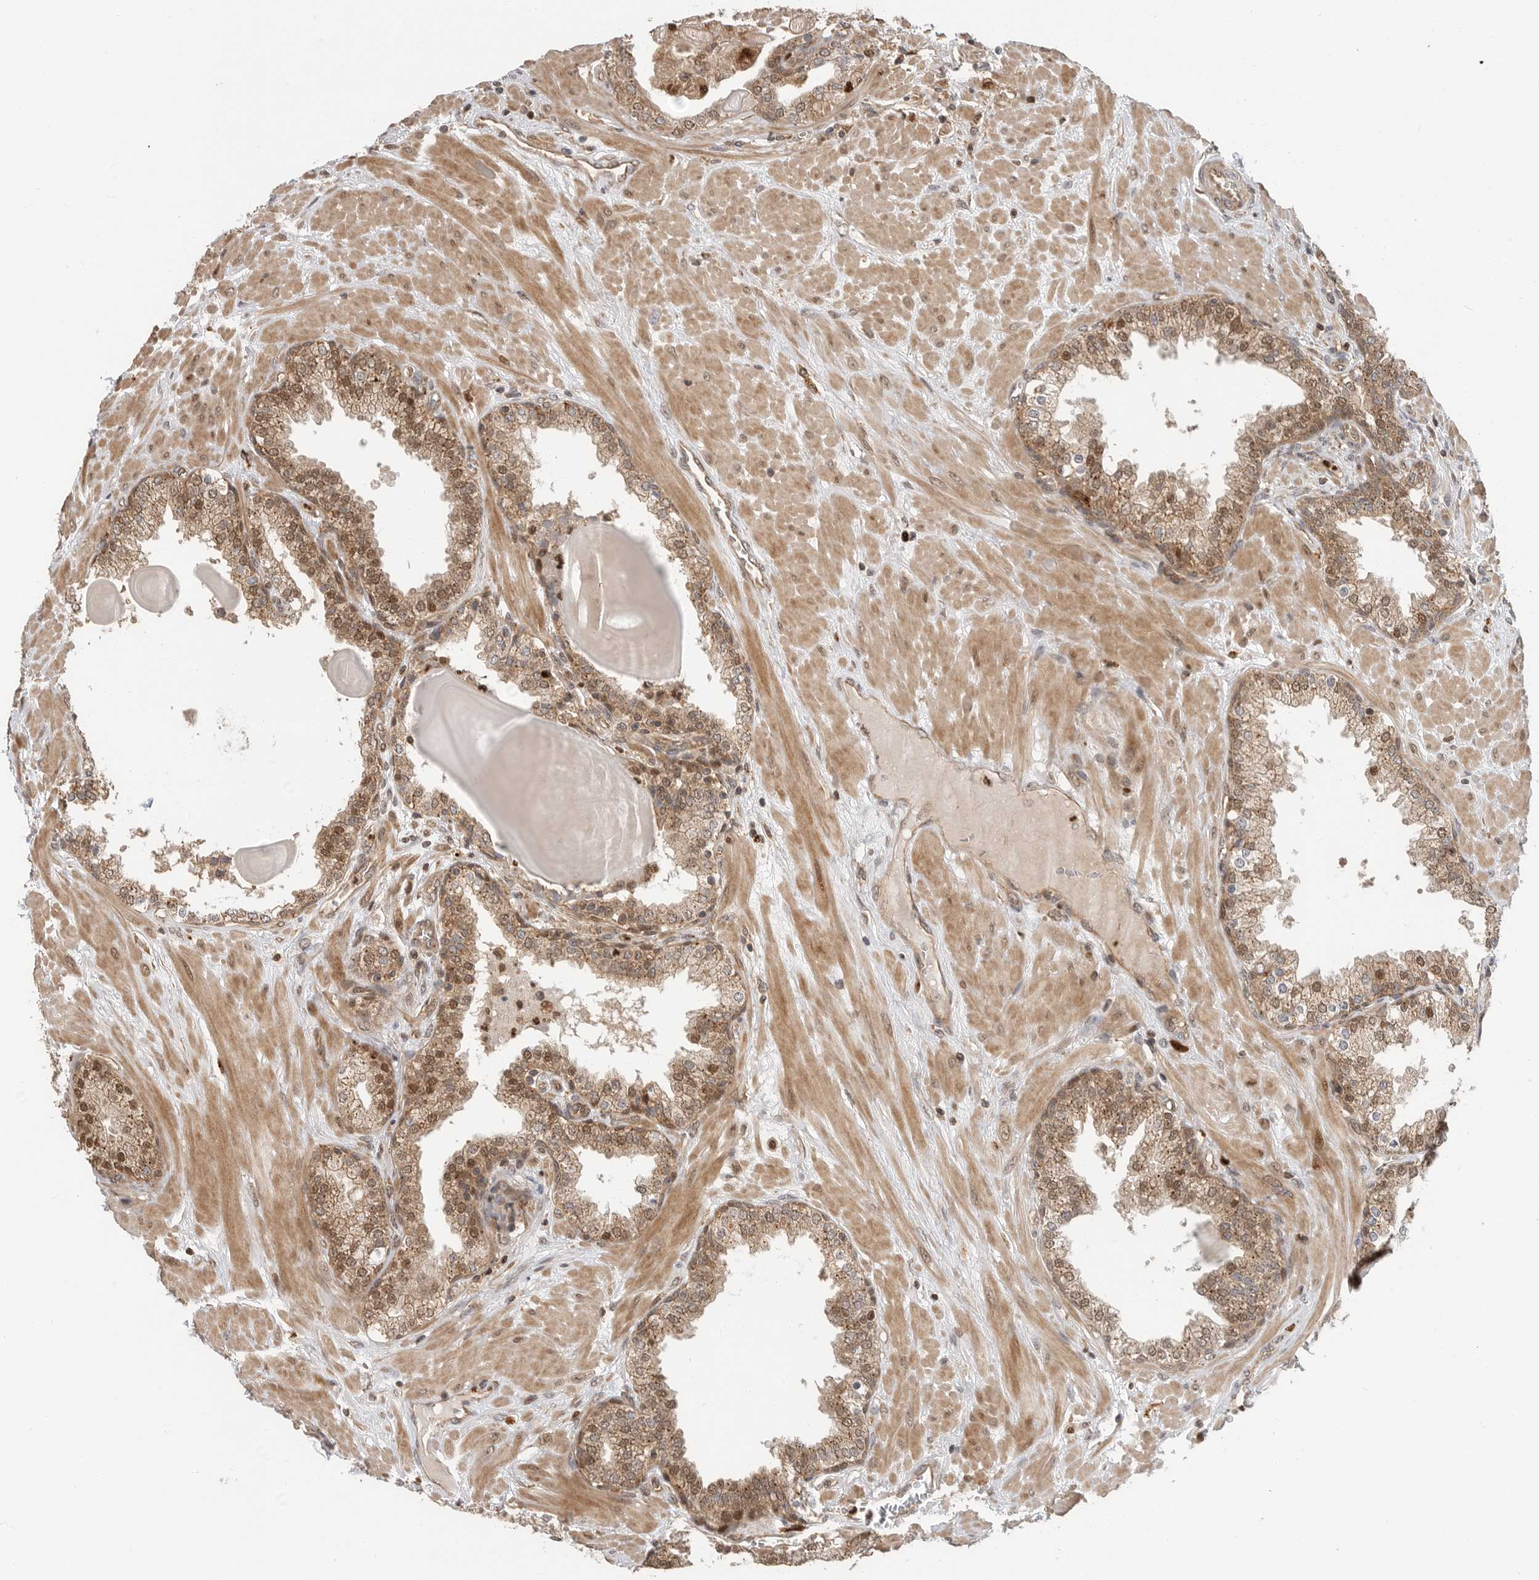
{"staining": {"intensity": "moderate", "quantity": ">75%", "location": "cytoplasmic/membranous,nuclear"}, "tissue": "prostate", "cell_type": "Glandular cells", "image_type": "normal", "snomed": [{"axis": "morphology", "description": "Normal tissue, NOS"}, {"axis": "topography", "description": "Prostate"}], "caption": "A histopathology image showing moderate cytoplasmic/membranous,nuclear staining in approximately >75% of glandular cells in unremarkable prostate, as visualized by brown immunohistochemical staining.", "gene": "STRAP", "patient": {"sex": "male", "age": 51}}